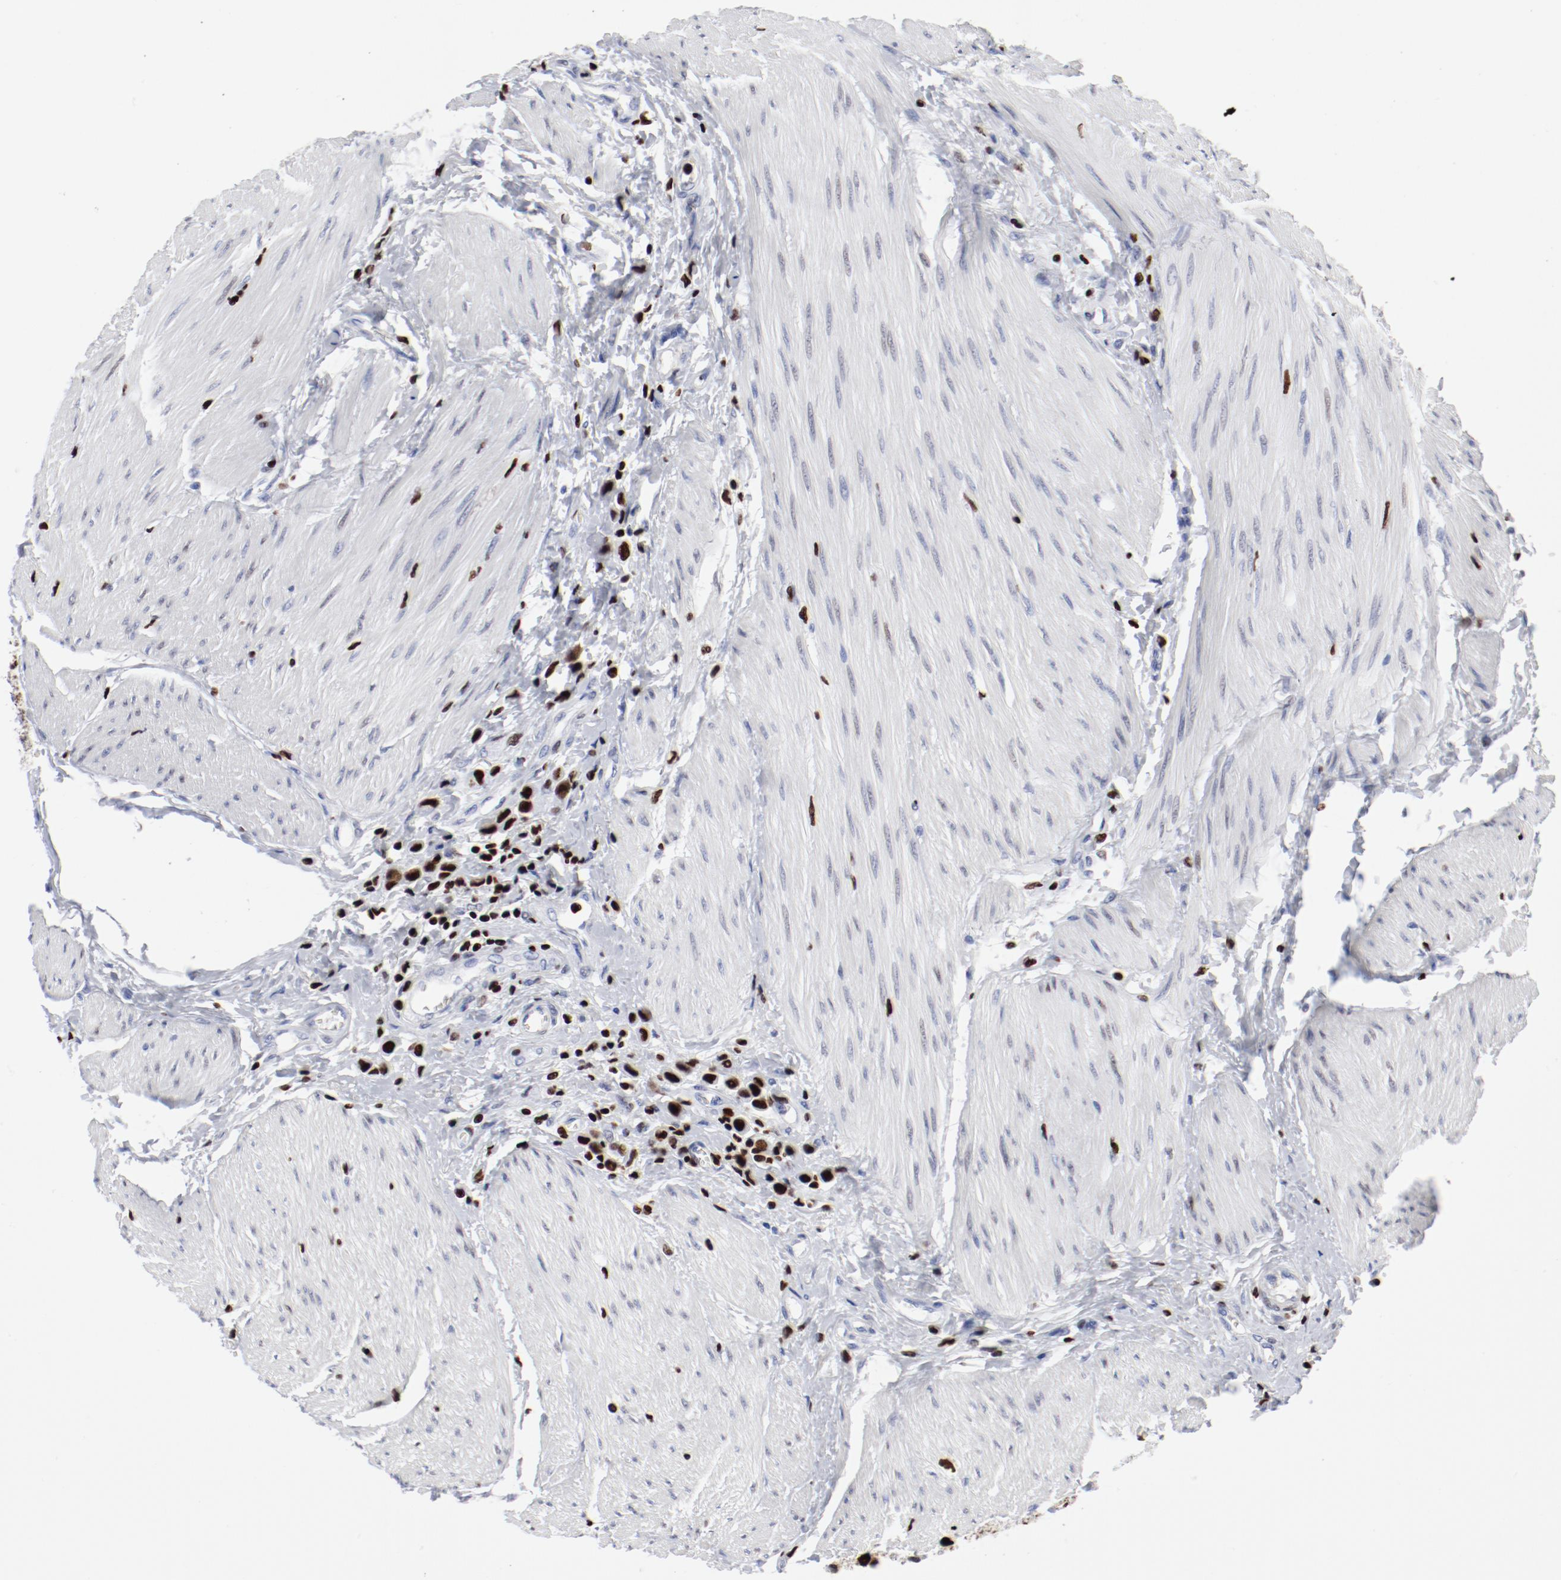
{"staining": {"intensity": "strong", "quantity": ">75%", "location": "nuclear"}, "tissue": "urothelial cancer", "cell_type": "Tumor cells", "image_type": "cancer", "snomed": [{"axis": "morphology", "description": "Urothelial carcinoma, High grade"}, {"axis": "topography", "description": "Urinary bladder"}], "caption": "Immunohistochemistry (DAB (3,3'-diaminobenzidine)) staining of urothelial carcinoma (high-grade) exhibits strong nuclear protein staining in about >75% of tumor cells.", "gene": "SMARCC2", "patient": {"sex": "male", "age": 50}}